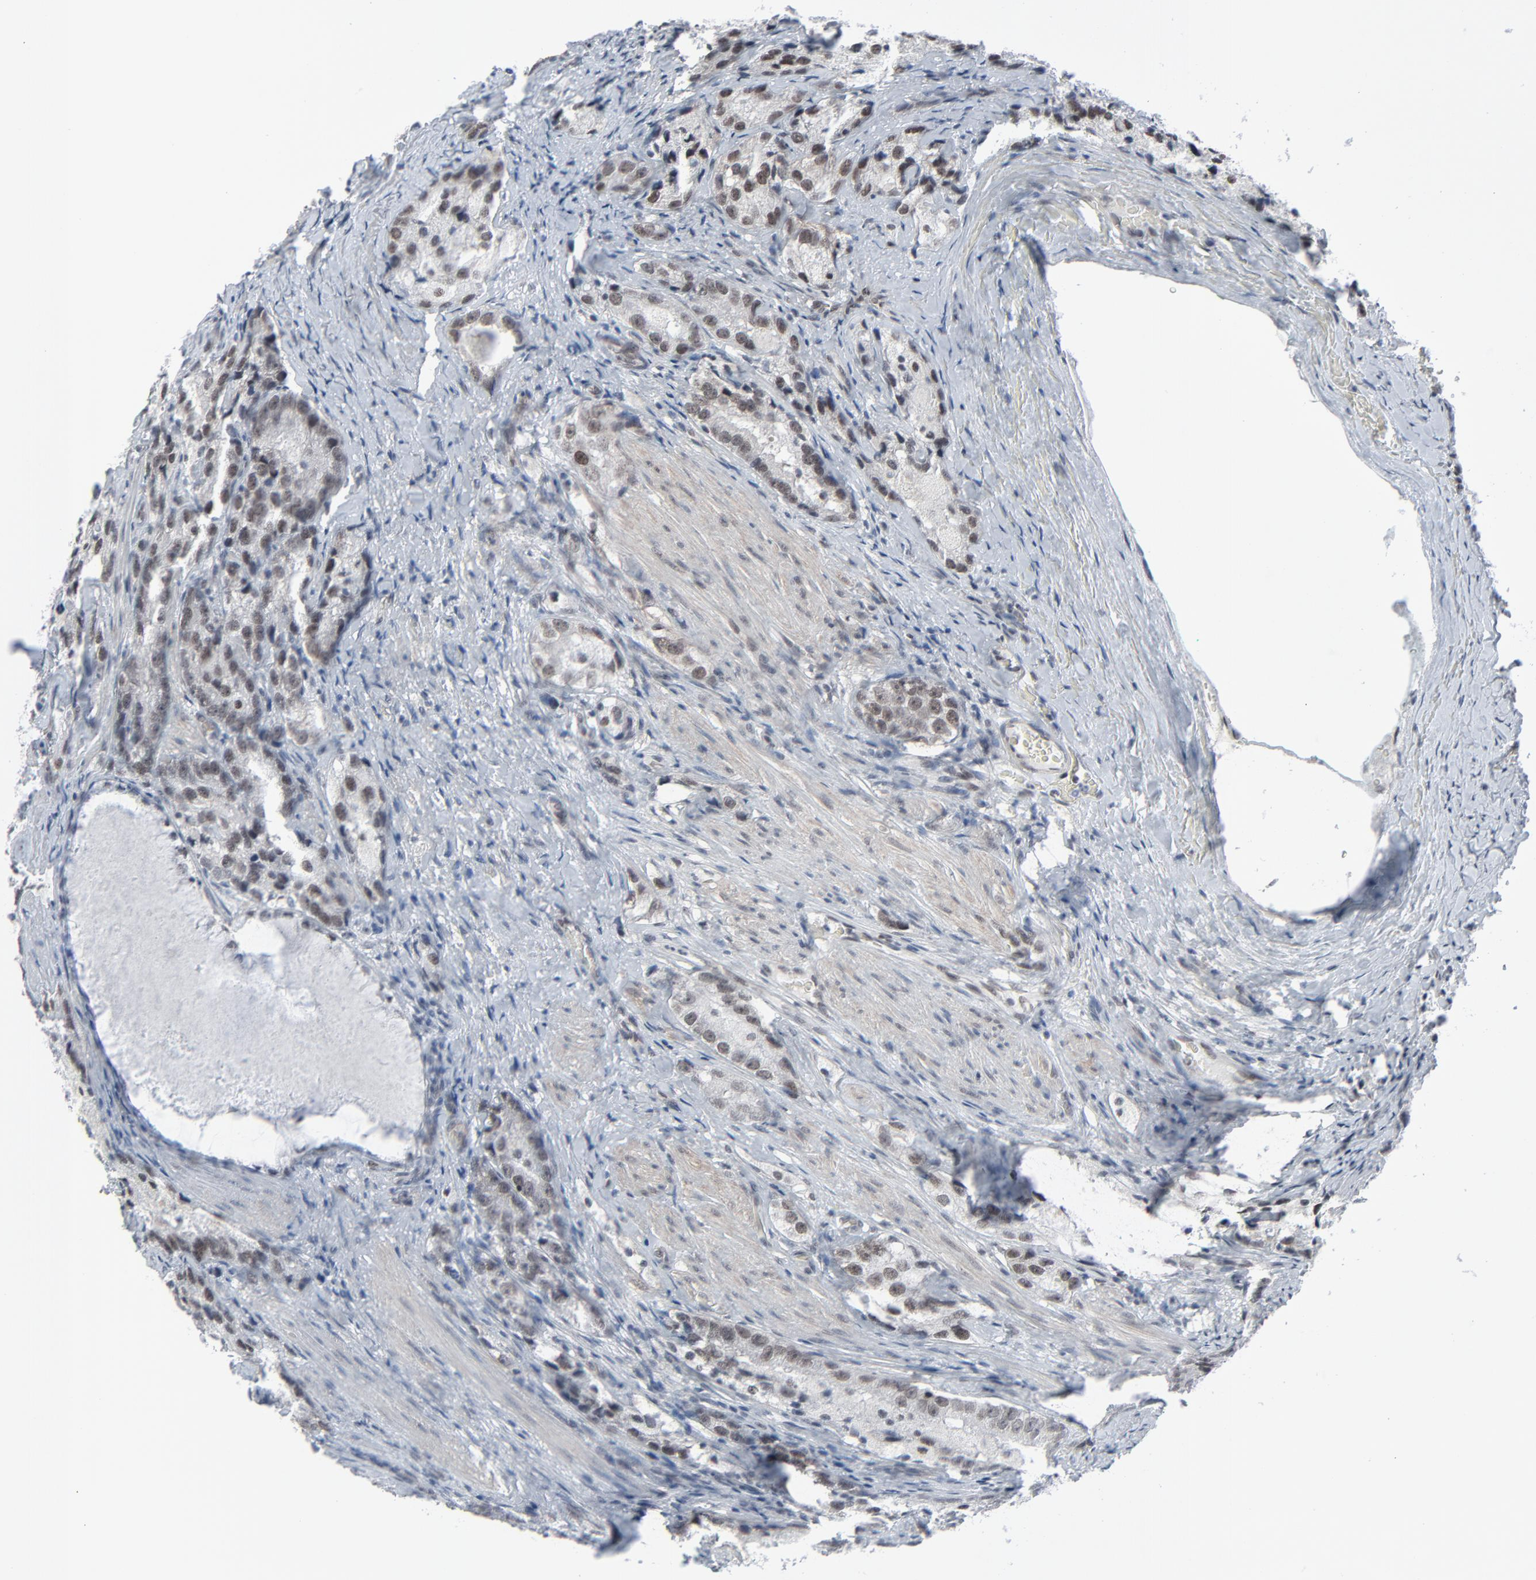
{"staining": {"intensity": "moderate", "quantity": ">75%", "location": "nuclear"}, "tissue": "prostate cancer", "cell_type": "Tumor cells", "image_type": "cancer", "snomed": [{"axis": "morphology", "description": "Adenocarcinoma, High grade"}, {"axis": "topography", "description": "Prostate"}], "caption": "Human prostate cancer (adenocarcinoma (high-grade)) stained with a protein marker shows moderate staining in tumor cells.", "gene": "FBXO28", "patient": {"sex": "male", "age": 63}}